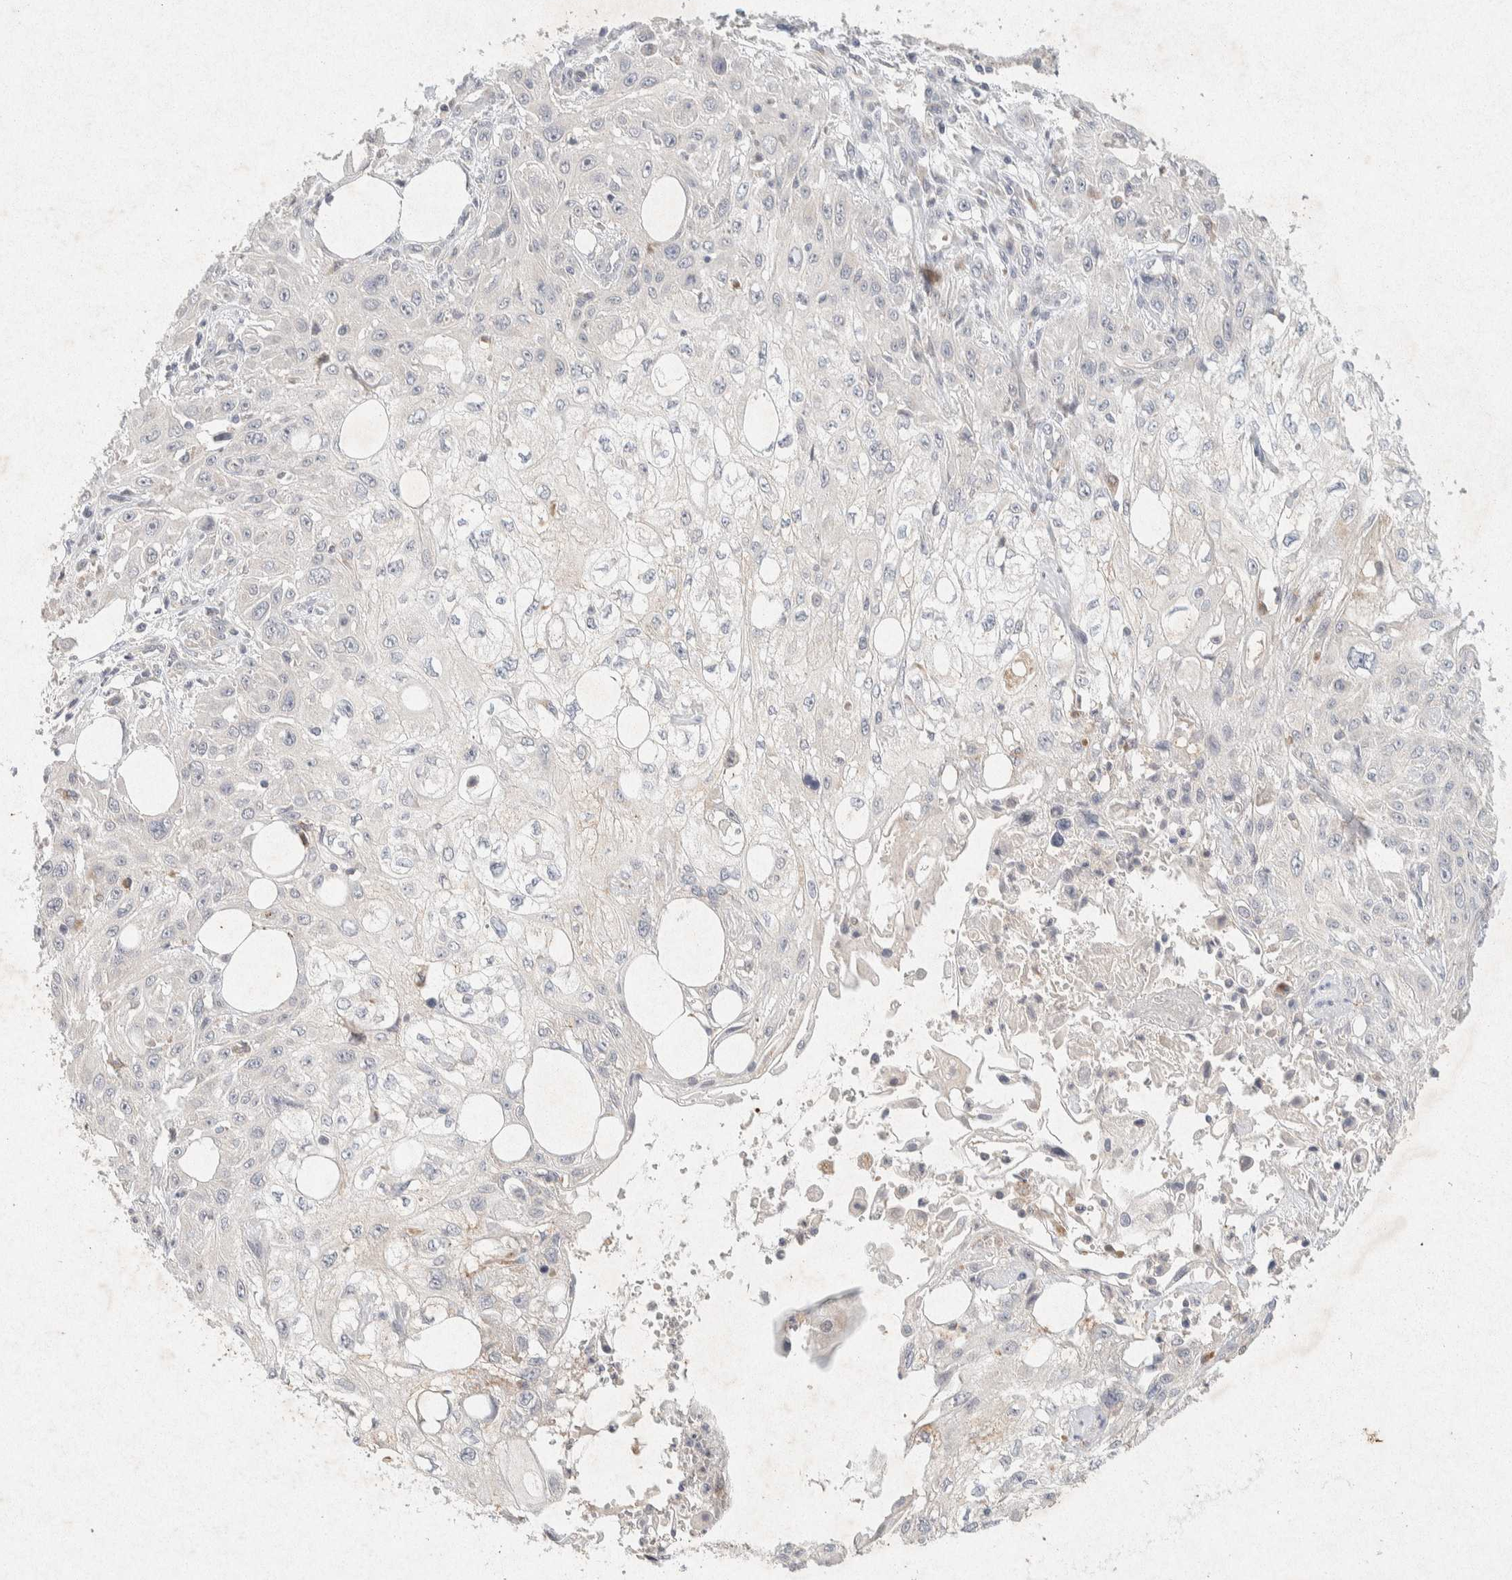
{"staining": {"intensity": "negative", "quantity": "none", "location": "none"}, "tissue": "skin cancer", "cell_type": "Tumor cells", "image_type": "cancer", "snomed": [{"axis": "morphology", "description": "Squamous cell carcinoma, NOS"}, {"axis": "topography", "description": "Skin"}], "caption": "A micrograph of squamous cell carcinoma (skin) stained for a protein exhibits no brown staining in tumor cells.", "gene": "GNAI1", "patient": {"sex": "male", "age": 75}}